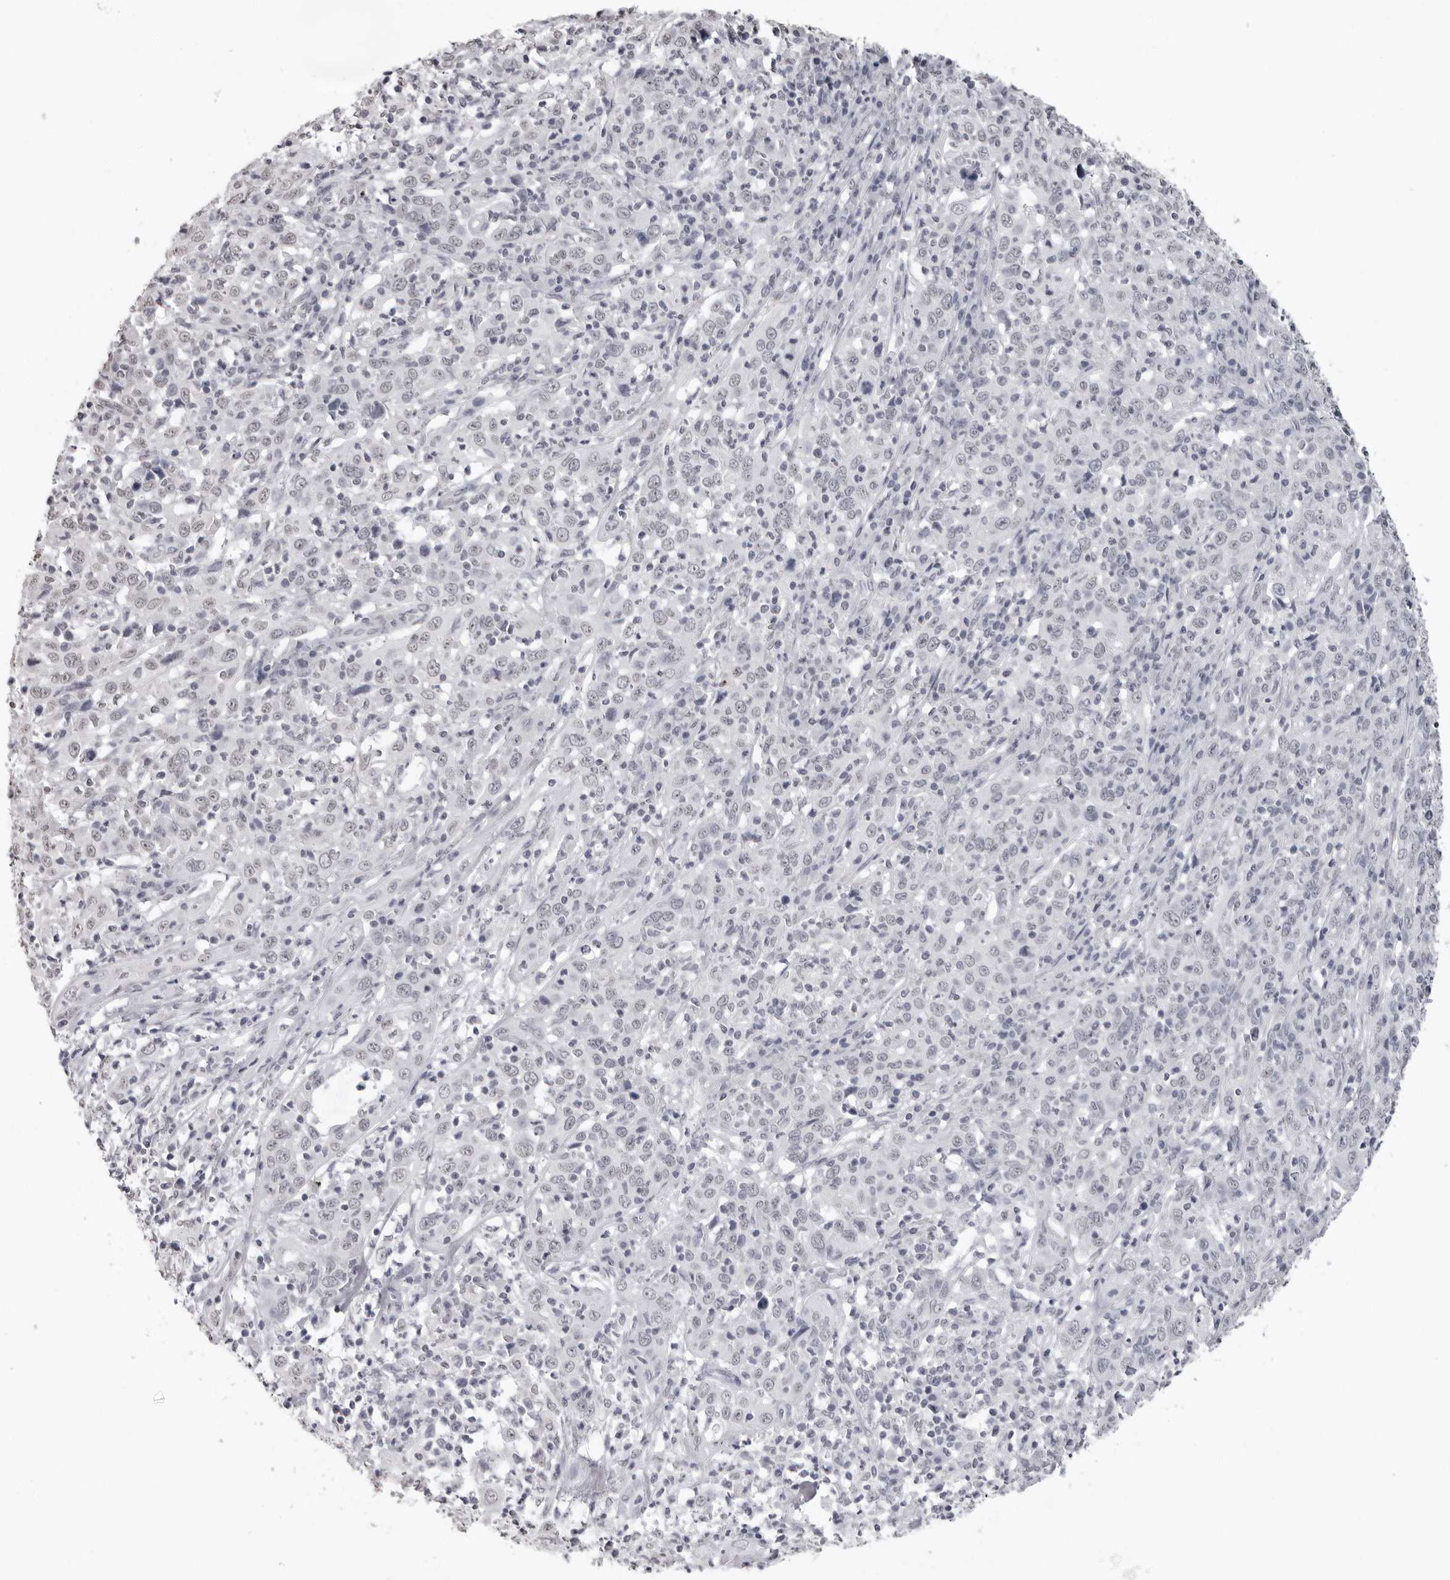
{"staining": {"intensity": "negative", "quantity": "none", "location": "none"}, "tissue": "cervical cancer", "cell_type": "Tumor cells", "image_type": "cancer", "snomed": [{"axis": "morphology", "description": "Squamous cell carcinoma, NOS"}, {"axis": "topography", "description": "Cervix"}], "caption": "This photomicrograph is of squamous cell carcinoma (cervical) stained with immunohistochemistry (IHC) to label a protein in brown with the nuclei are counter-stained blue. There is no positivity in tumor cells.", "gene": "HEPACAM", "patient": {"sex": "female", "age": 46}}